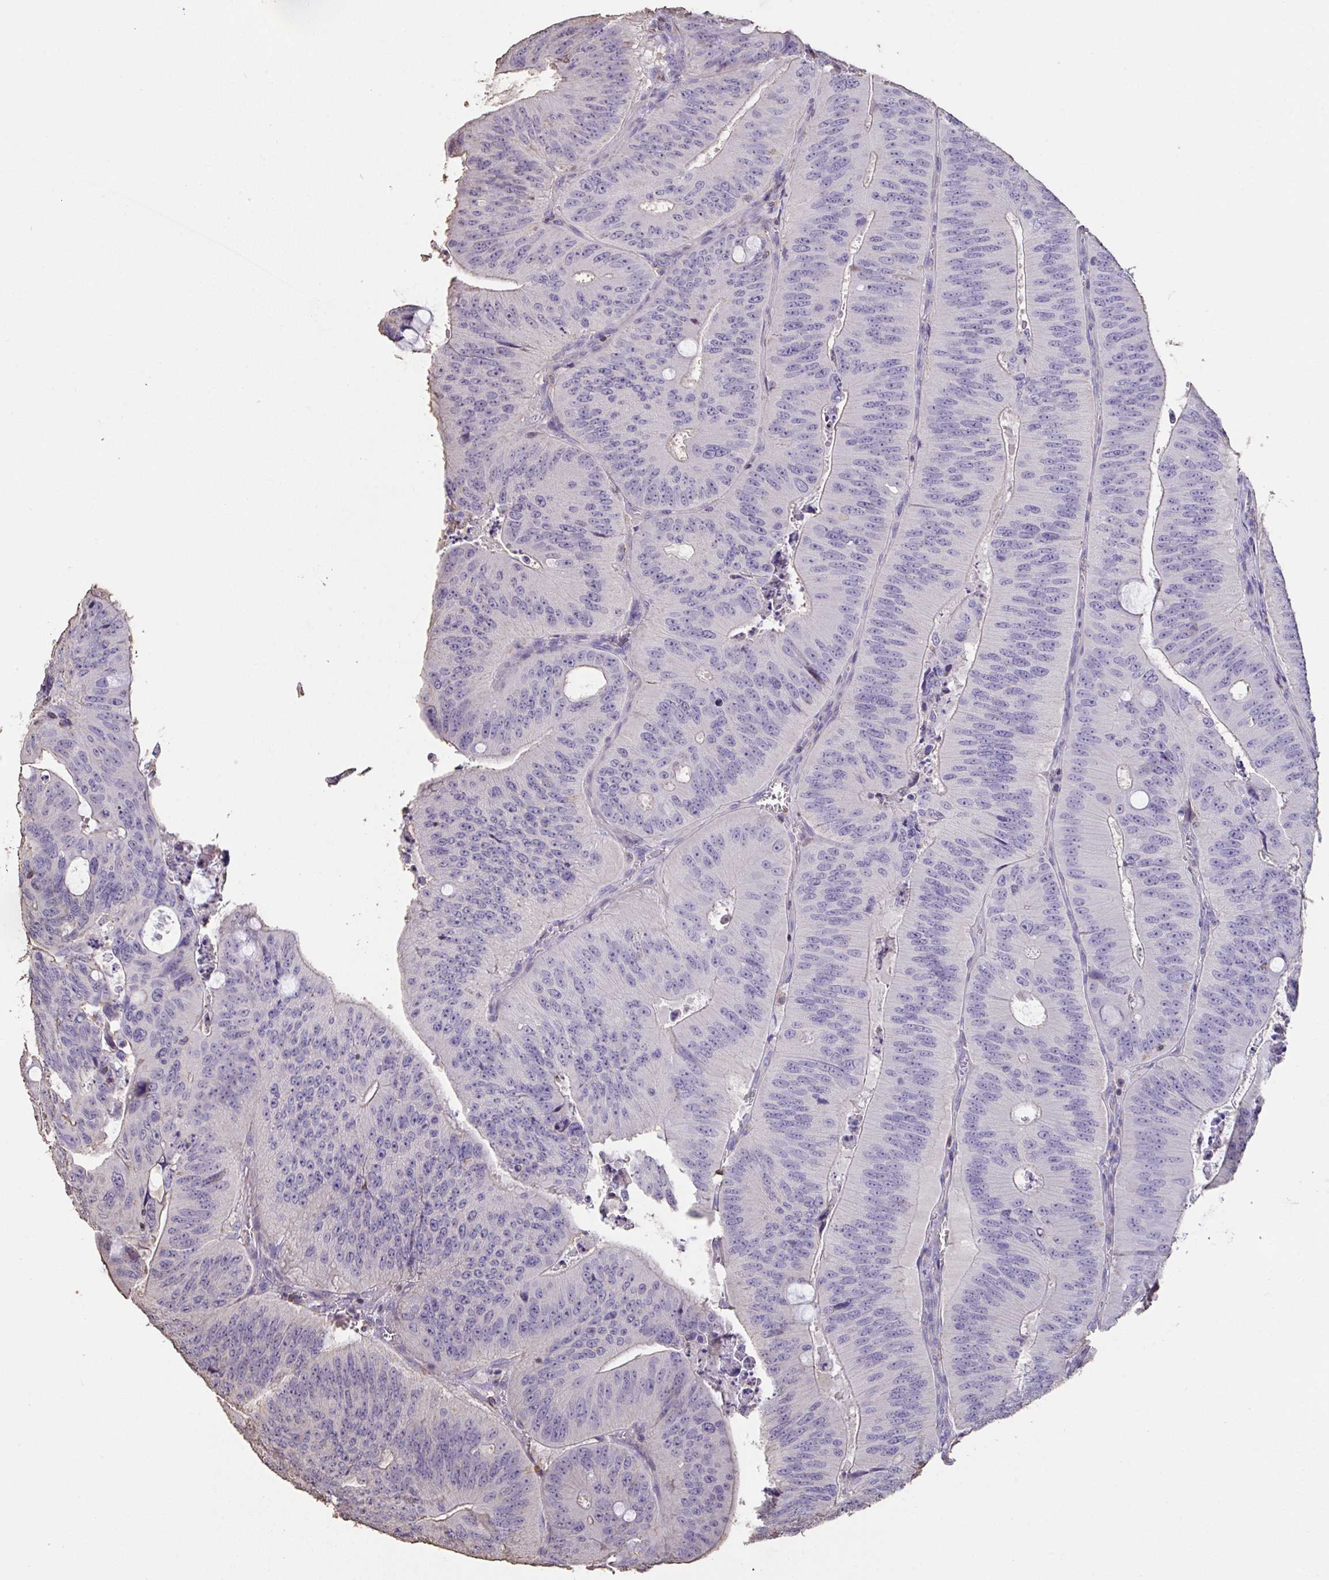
{"staining": {"intensity": "negative", "quantity": "none", "location": "none"}, "tissue": "colorectal cancer", "cell_type": "Tumor cells", "image_type": "cancer", "snomed": [{"axis": "morphology", "description": "Adenocarcinoma, NOS"}, {"axis": "topography", "description": "Colon"}], "caption": "The IHC photomicrograph has no significant positivity in tumor cells of colorectal cancer tissue.", "gene": "IL23R", "patient": {"sex": "male", "age": 62}}